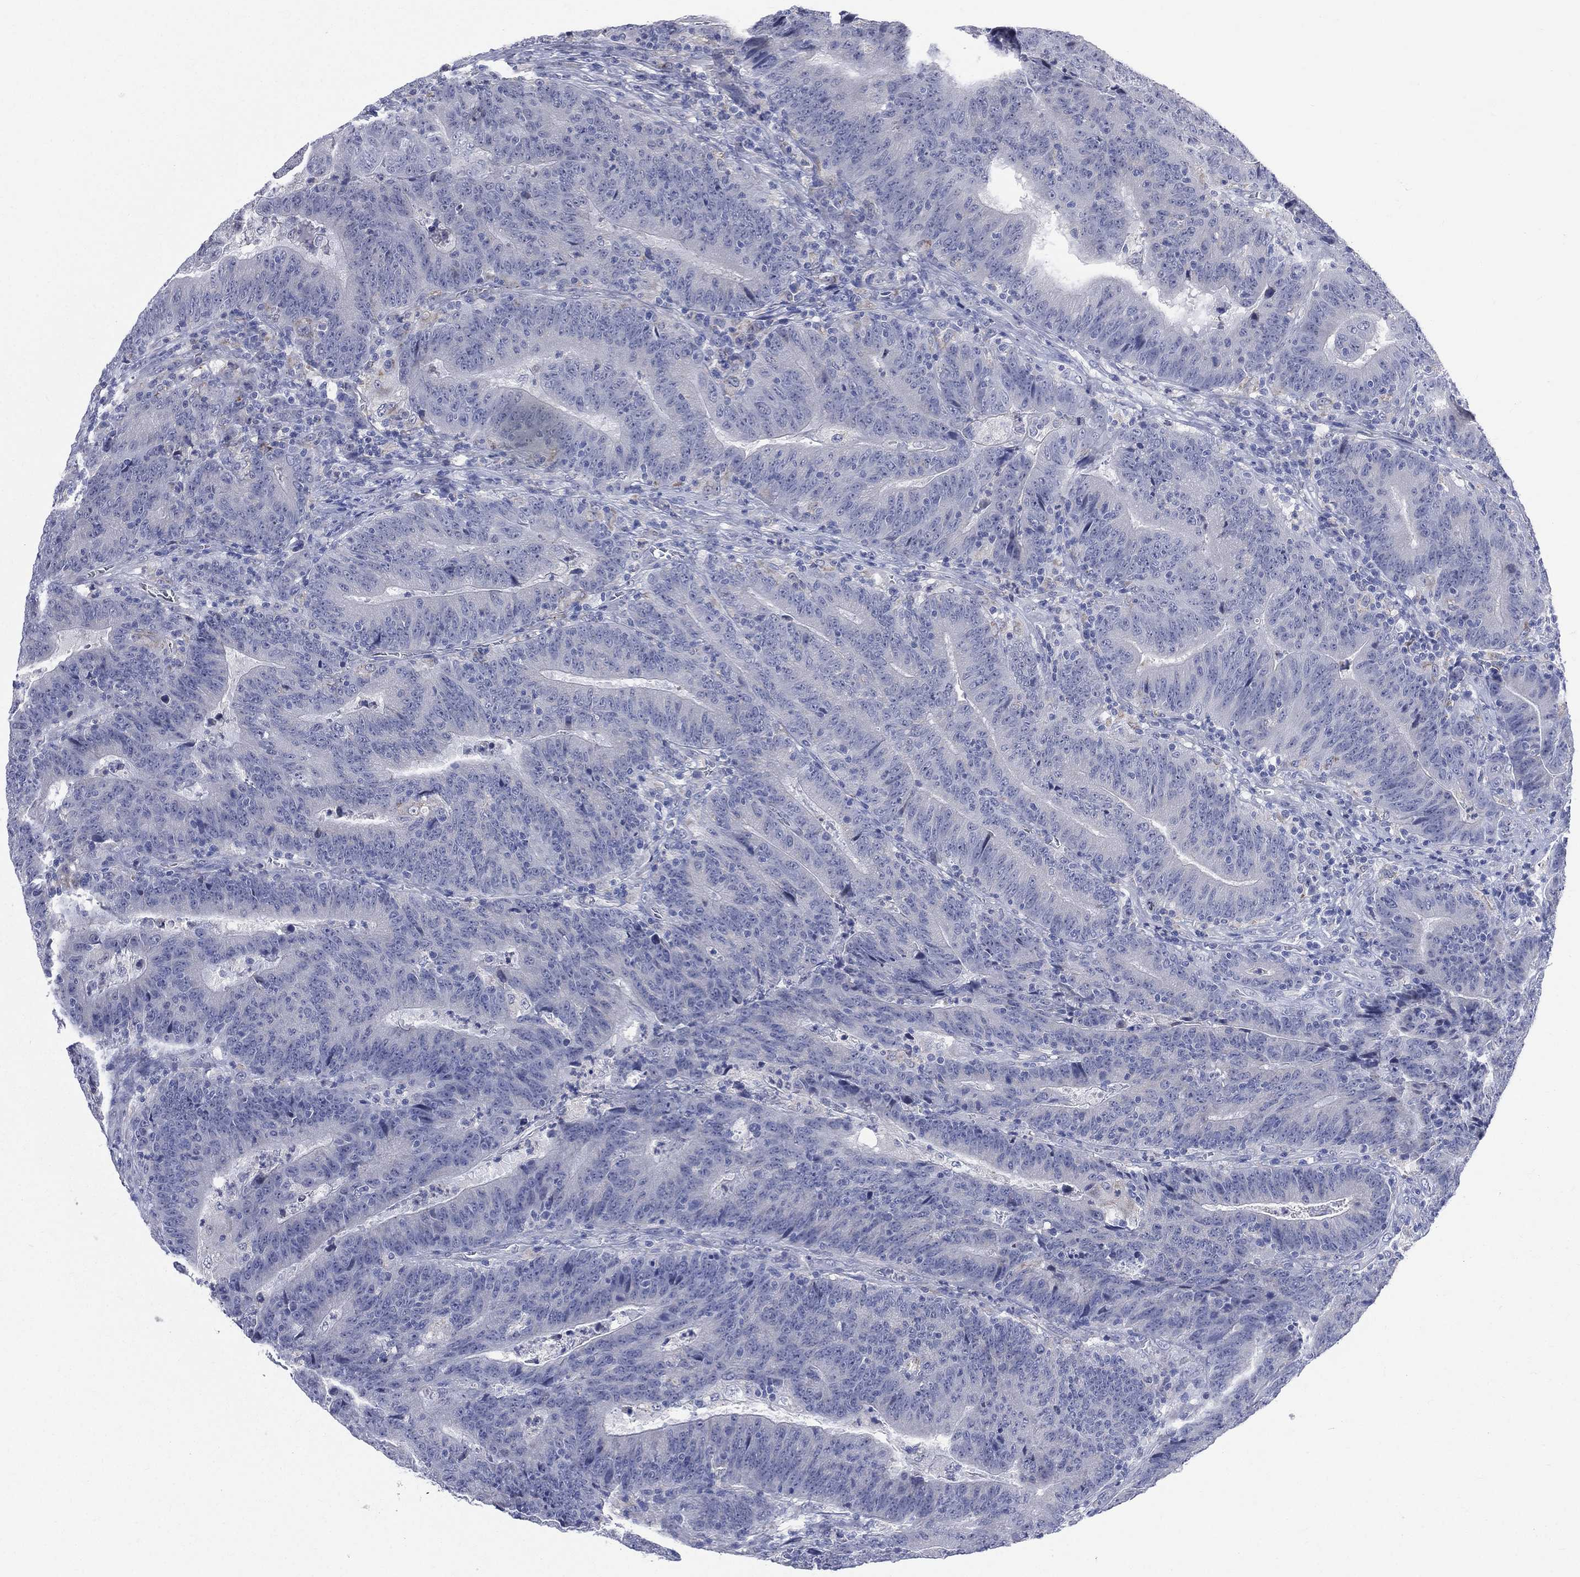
{"staining": {"intensity": "negative", "quantity": "none", "location": "none"}, "tissue": "colorectal cancer", "cell_type": "Tumor cells", "image_type": "cancer", "snomed": [{"axis": "morphology", "description": "Adenocarcinoma, NOS"}, {"axis": "topography", "description": "Colon"}], "caption": "IHC of colorectal cancer (adenocarcinoma) demonstrates no staining in tumor cells.", "gene": "AKAP3", "patient": {"sex": "female", "age": 75}}